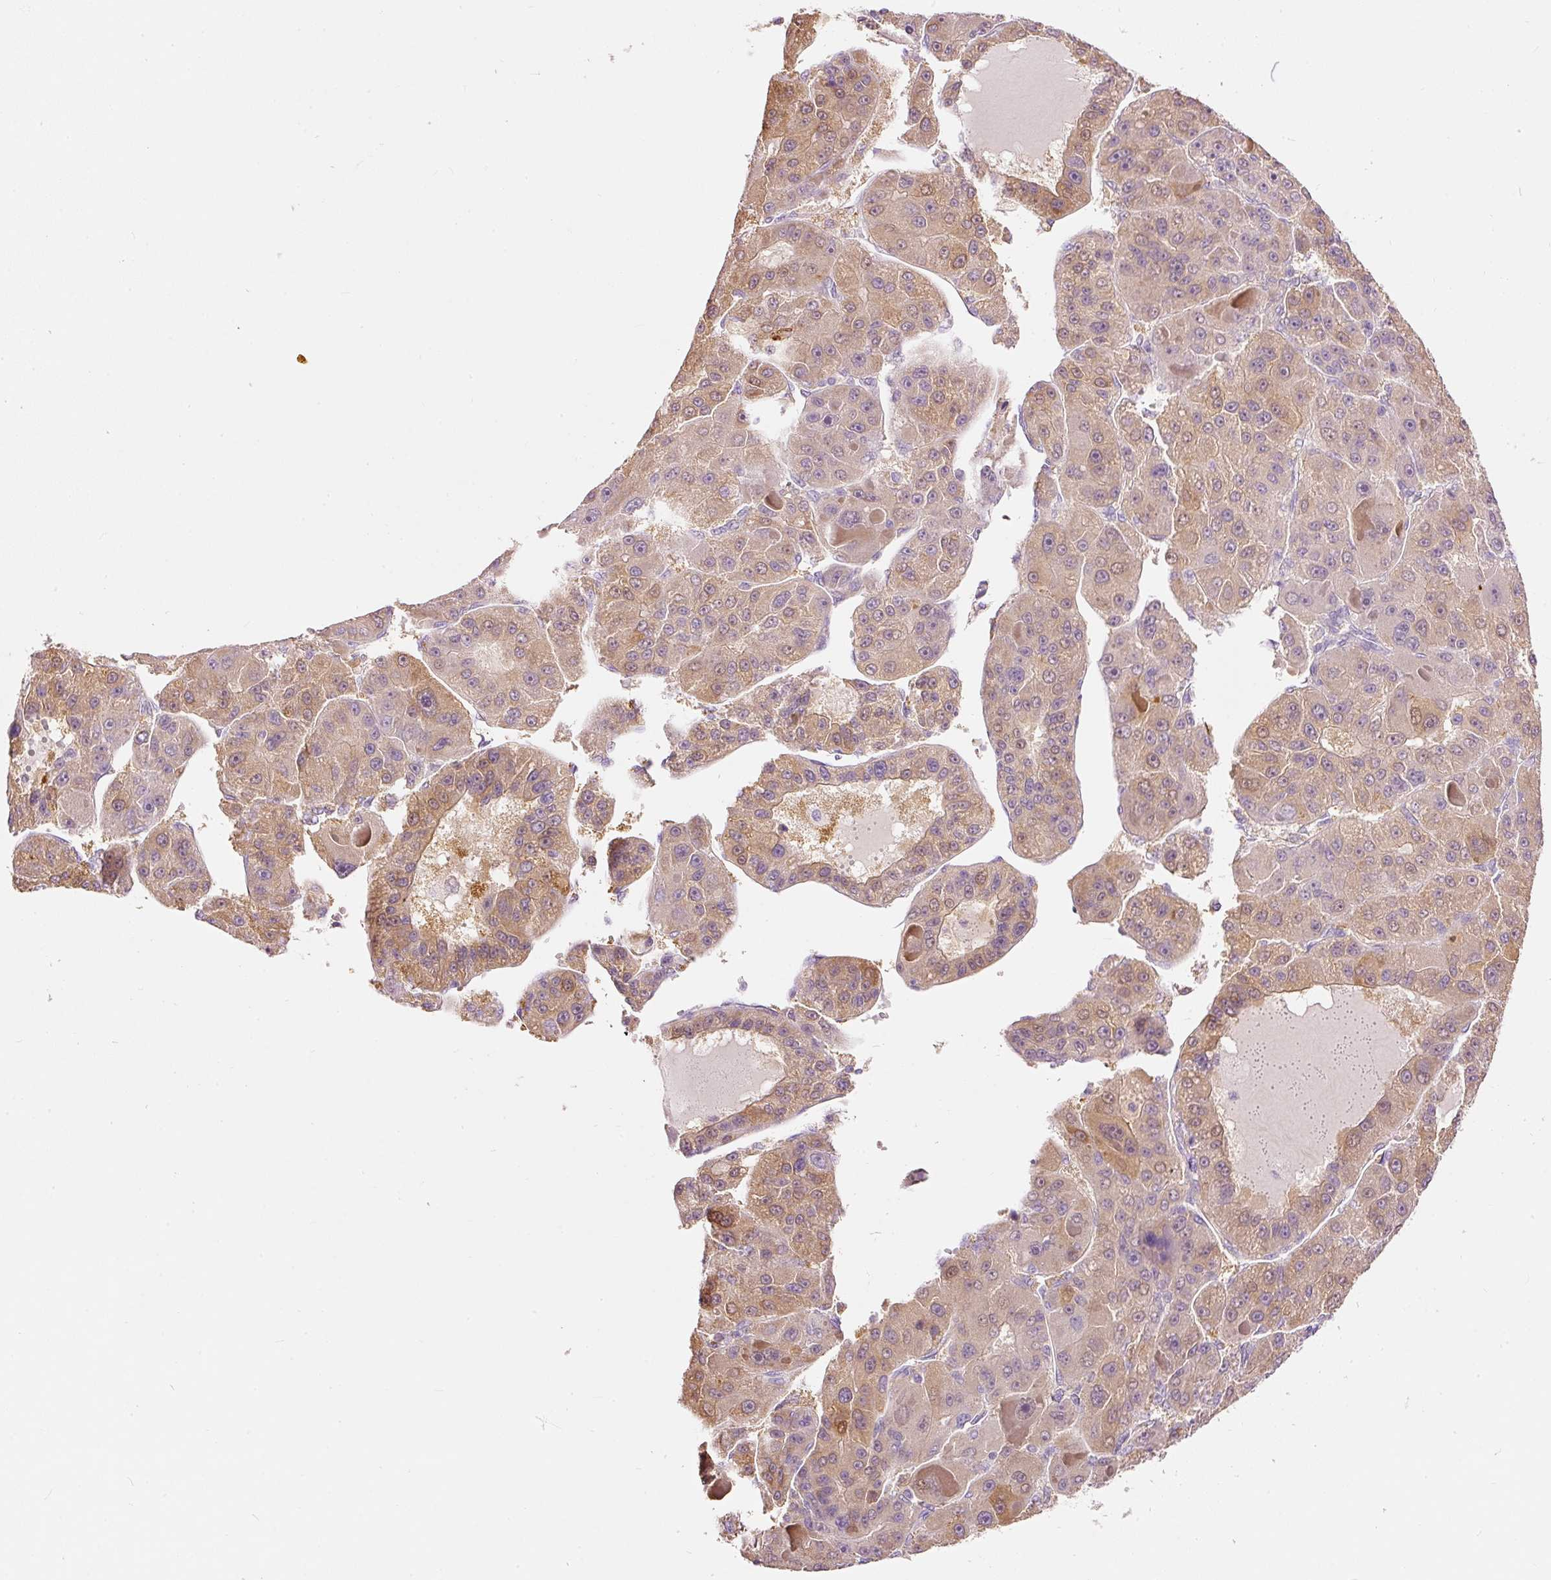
{"staining": {"intensity": "moderate", "quantity": ">75%", "location": "cytoplasmic/membranous"}, "tissue": "liver cancer", "cell_type": "Tumor cells", "image_type": "cancer", "snomed": [{"axis": "morphology", "description": "Carcinoma, Hepatocellular, NOS"}, {"axis": "topography", "description": "Liver"}], "caption": "The histopathology image exhibits immunohistochemical staining of liver cancer. There is moderate cytoplasmic/membranous positivity is seen in approximately >75% of tumor cells.", "gene": "MTHFD2", "patient": {"sex": "male", "age": 76}}